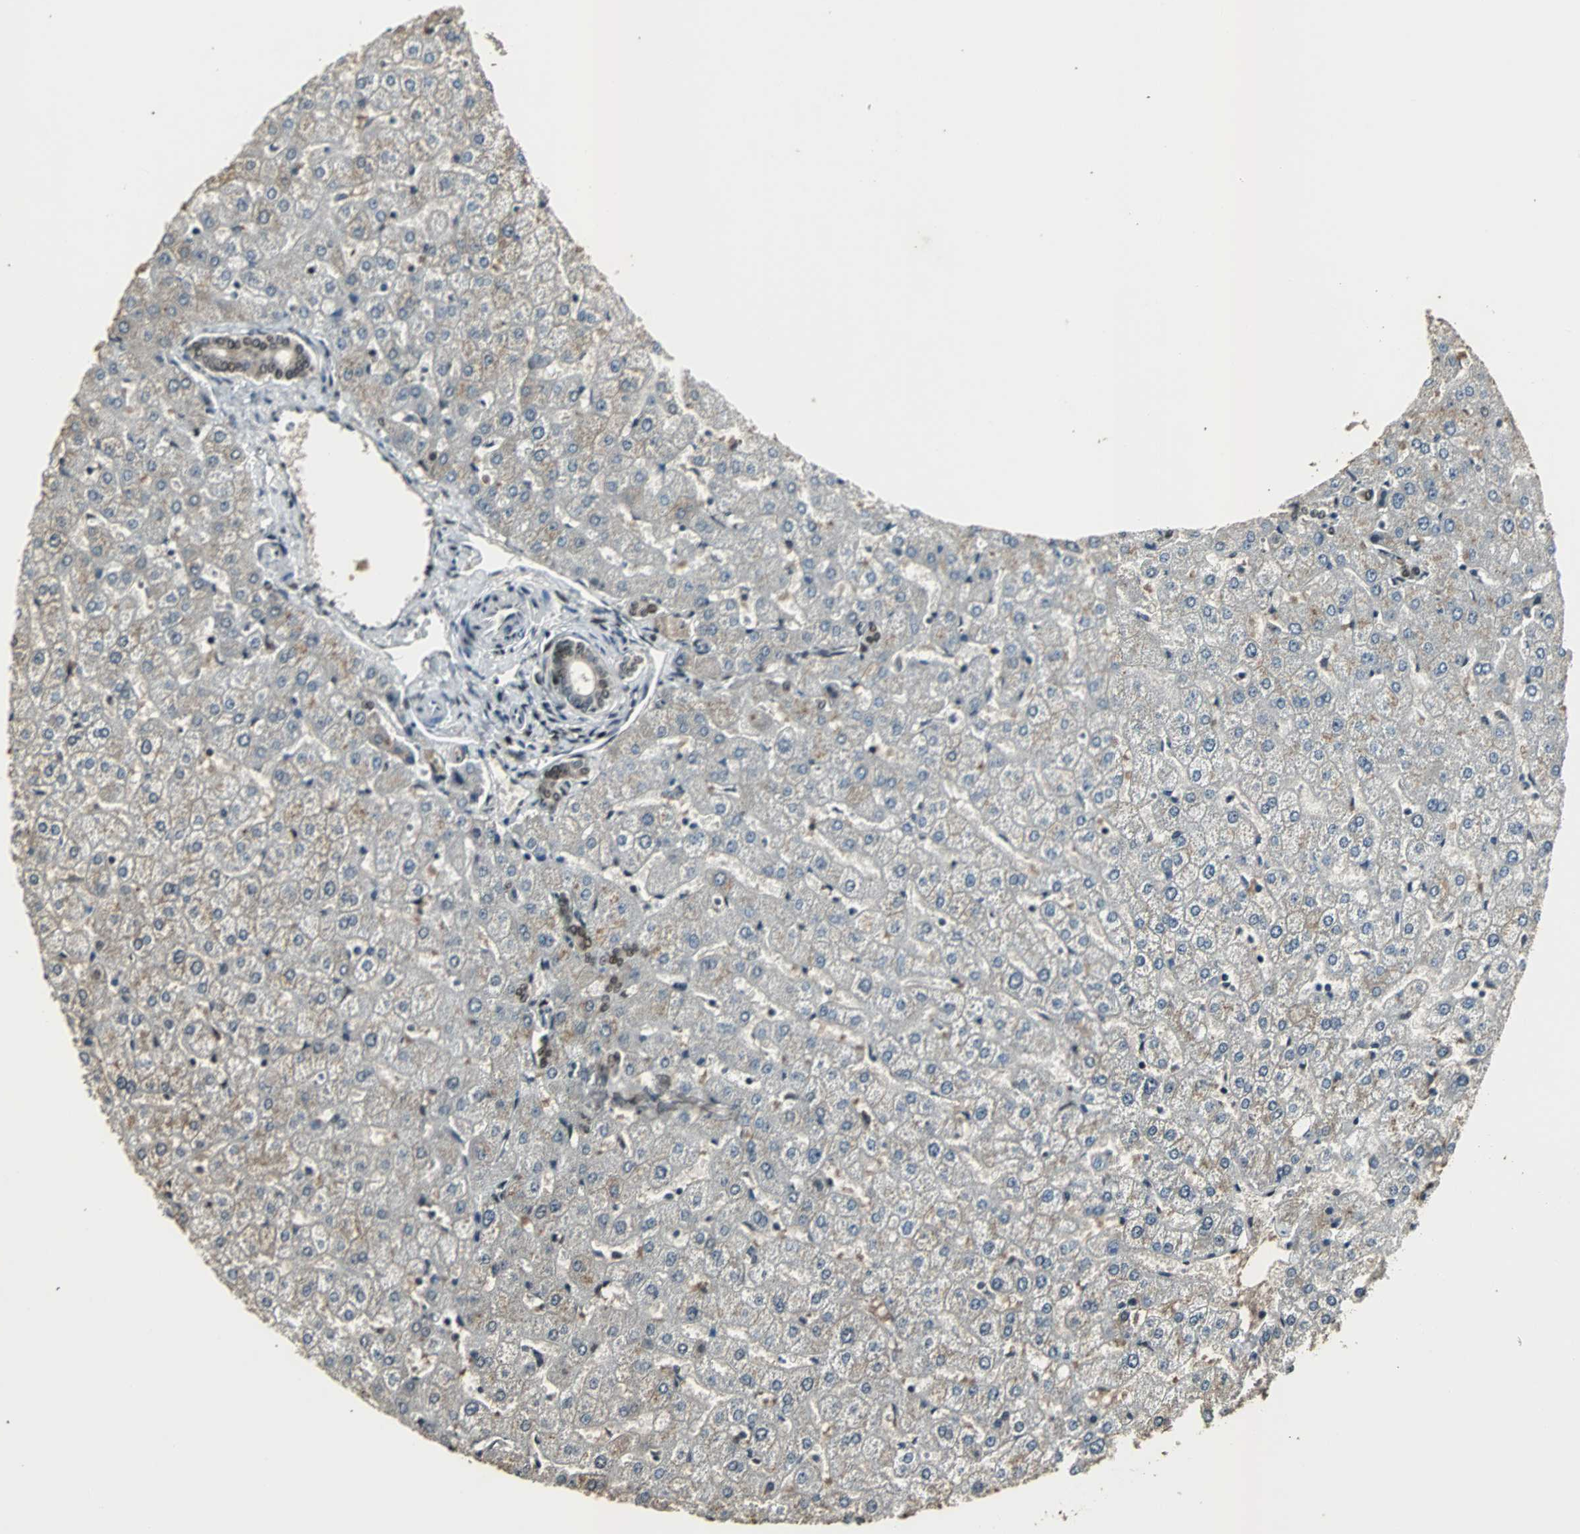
{"staining": {"intensity": "moderate", "quantity": ">75%", "location": "cytoplasmic/membranous,nuclear"}, "tissue": "liver", "cell_type": "Cholangiocytes", "image_type": "normal", "snomed": [{"axis": "morphology", "description": "Normal tissue, NOS"}, {"axis": "morphology", "description": "Fibrosis, NOS"}, {"axis": "topography", "description": "Liver"}], "caption": "Human liver stained with a protein marker reveals moderate staining in cholangiocytes.", "gene": "TAF5", "patient": {"sex": "female", "age": 29}}